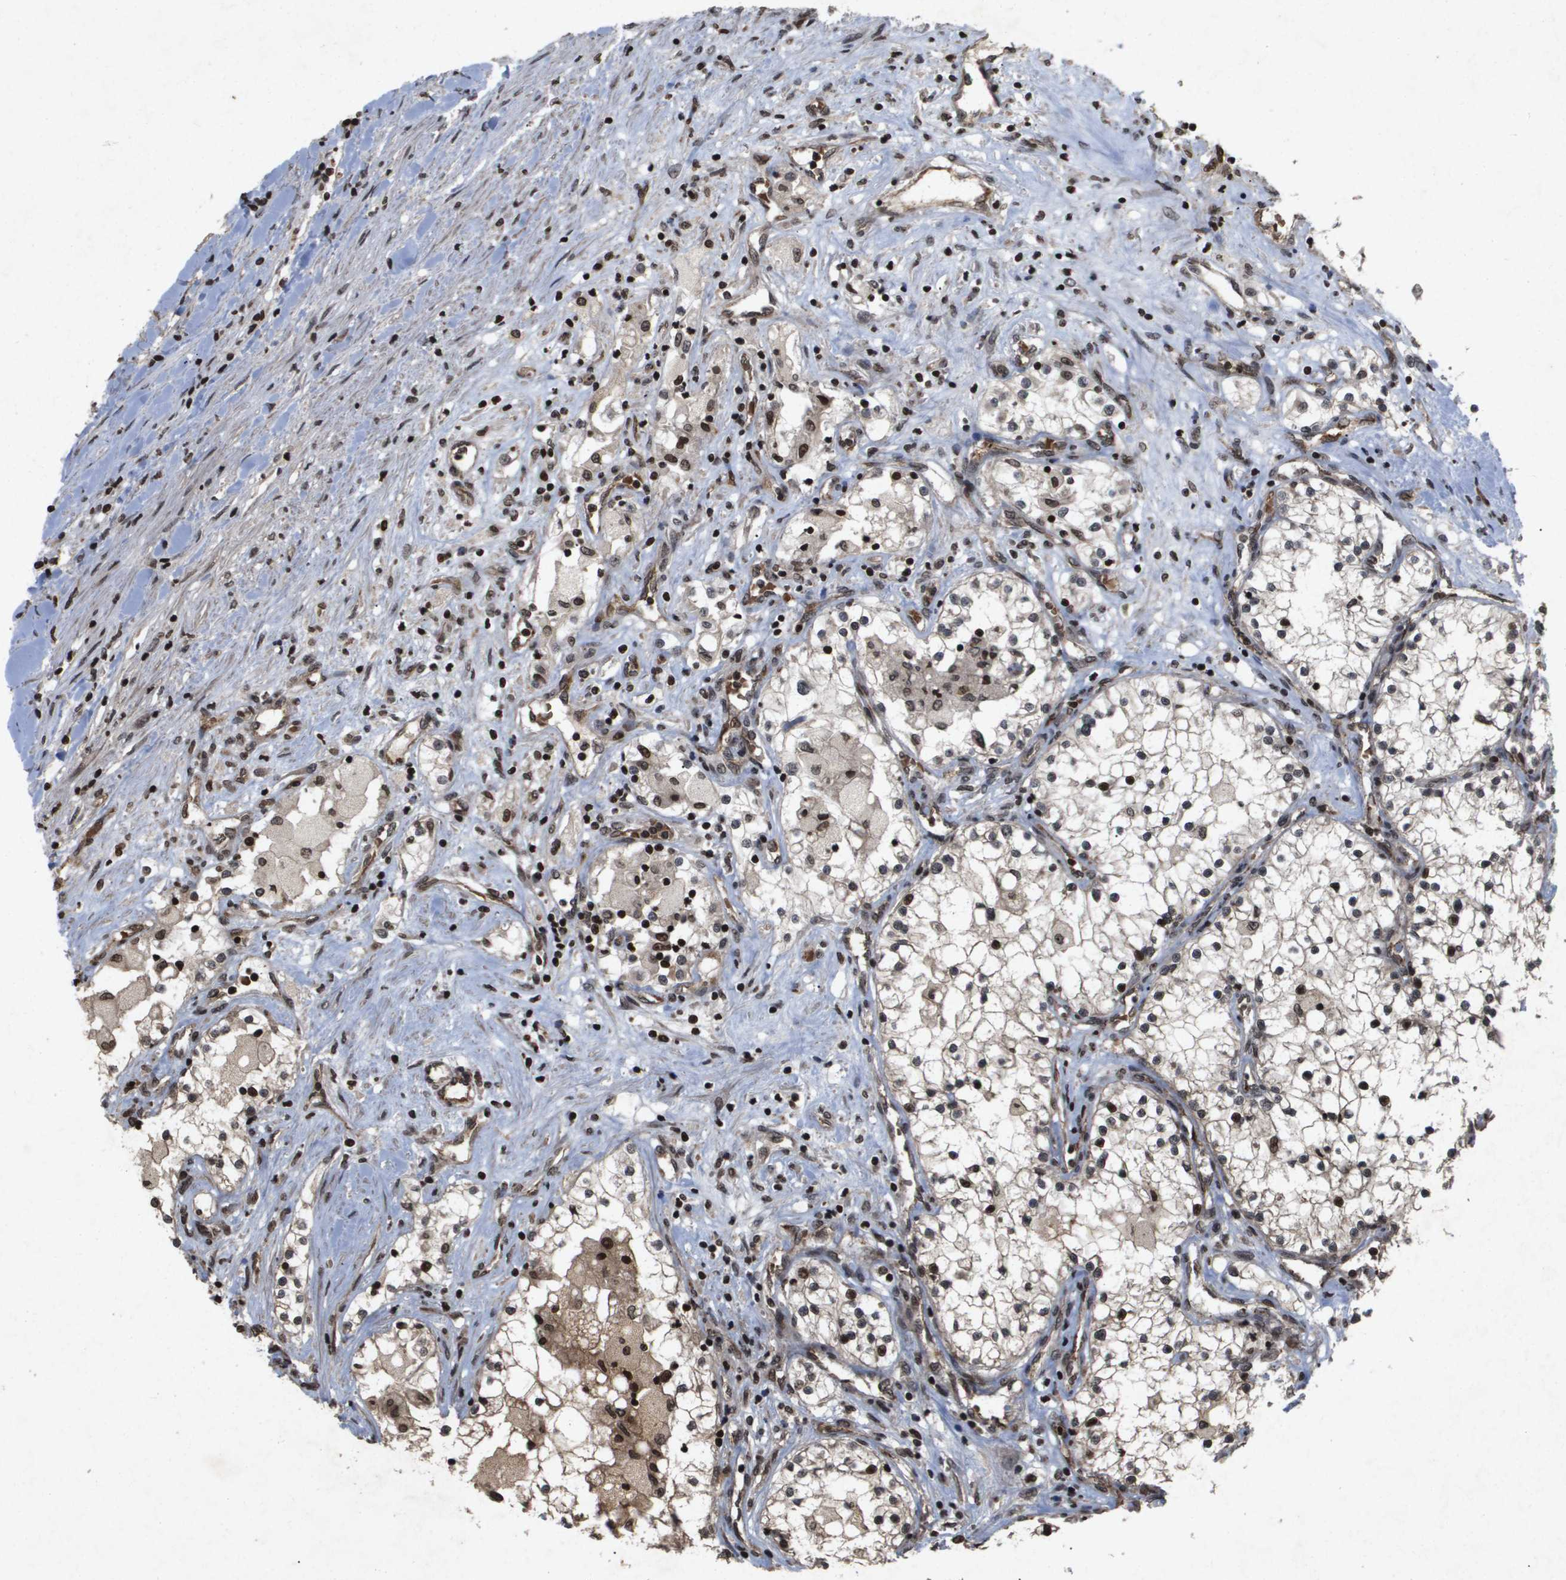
{"staining": {"intensity": "moderate", "quantity": "<25%", "location": "nuclear"}, "tissue": "renal cancer", "cell_type": "Tumor cells", "image_type": "cancer", "snomed": [{"axis": "morphology", "description": "Adenocarcinoma, NOS"}, {"axis": "topography", "description": "Kidney"}], "caption": "An image showing moderate nuclear positivity in approximately <25% of tumor cells in renal cancer (adenocarcinoma), as visualized by brown immunohistochemical staining.", "gene": "HSPA6", "patient": {"sex": "male", "age": 68}}